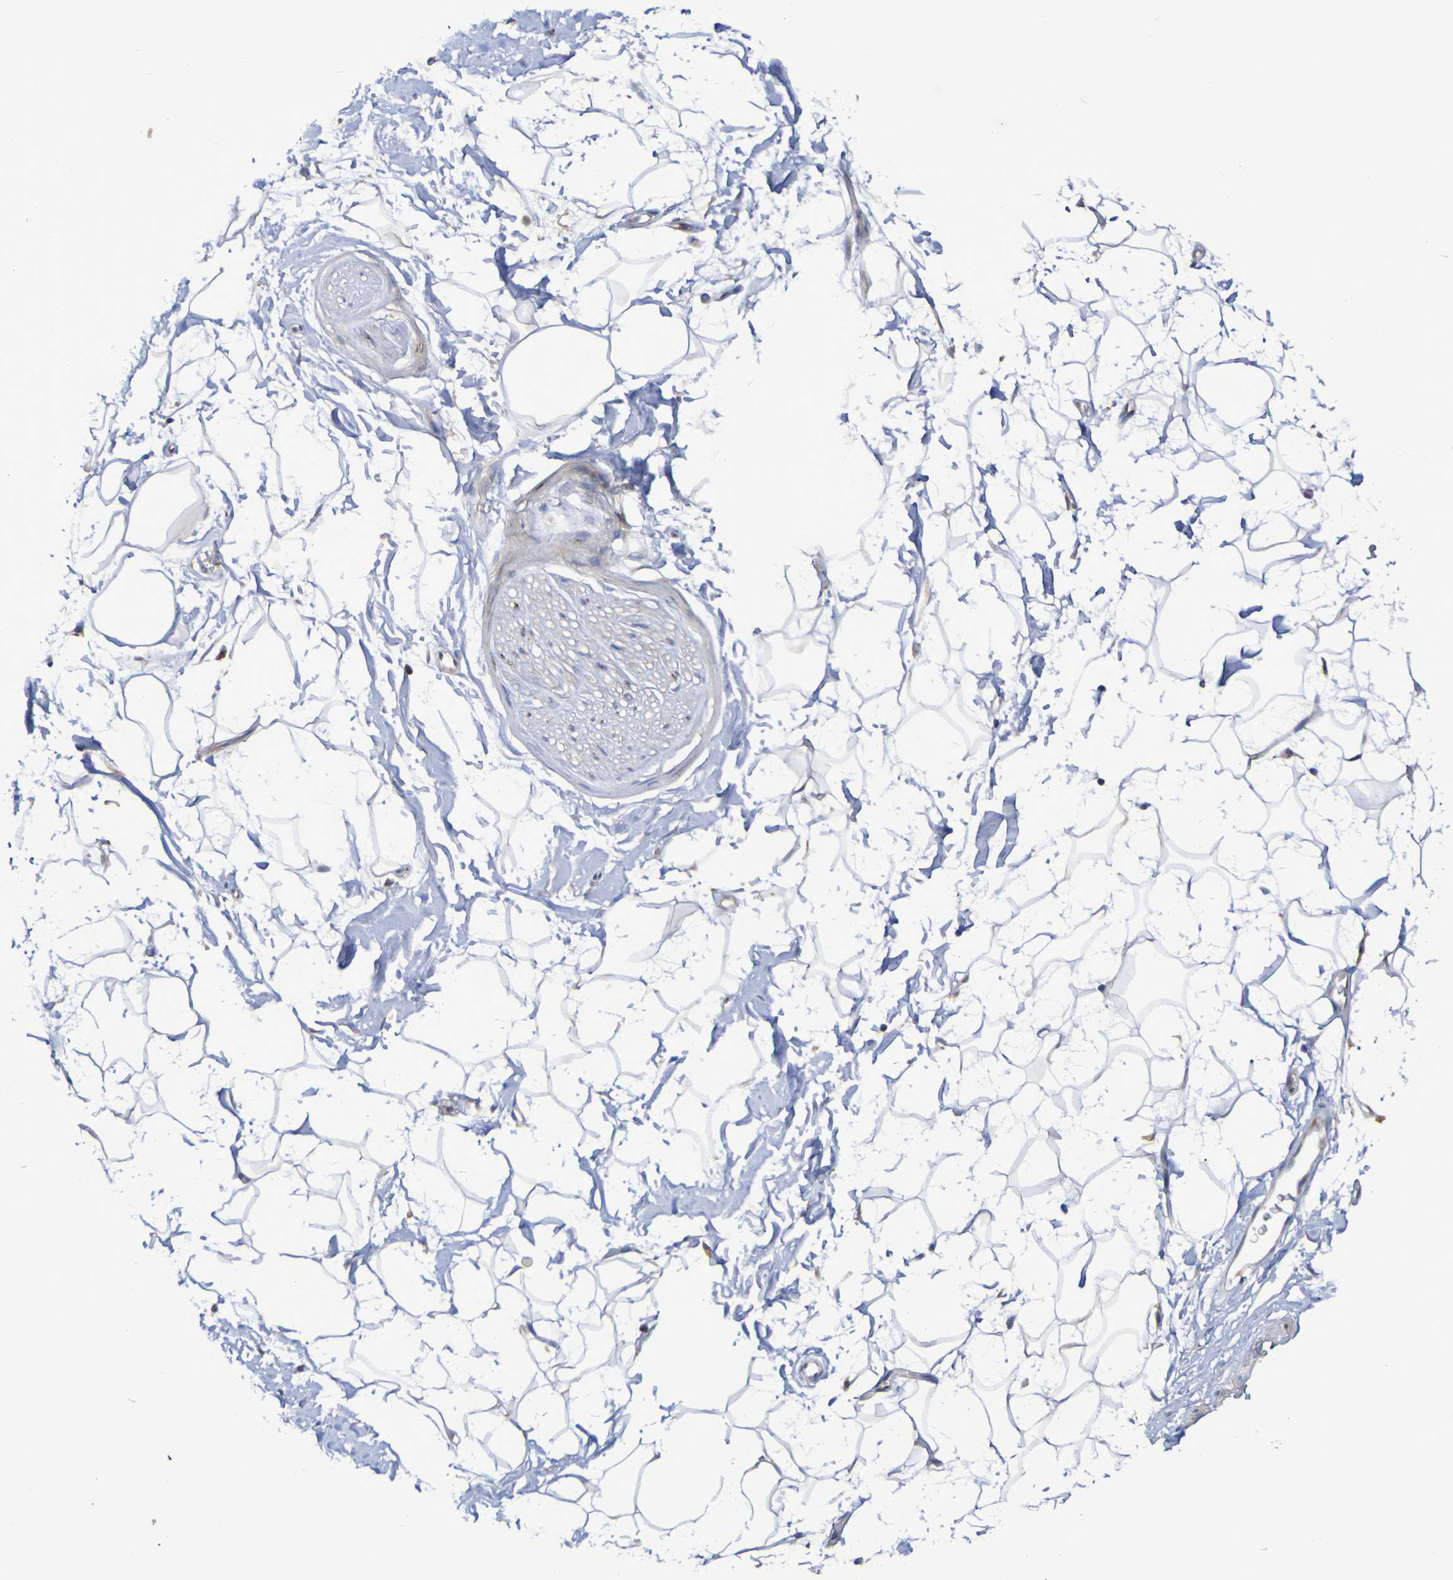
{"staining": {"intensity": "negative", "quantity": "none", "location": "none"}, "tissue": "adipose tissue", "cell_type": "Adipocytes", "image_type": "normal", "snomed": [{"axis": "morphology", "description": "Normal tissue, NOS"}, {"axis": "topography", "description": "Soft tissue"}], "caption": "Immunohistochemistry (IHC) micrograph of normal adipose tissue: adipose tissue stained with DAB (3,3'-diaminobenzidine) demonstrates no significant protein positivity in adipocytes.", "gene": "LMBRD2", "patient": {"sex": "male", "age": 72}}